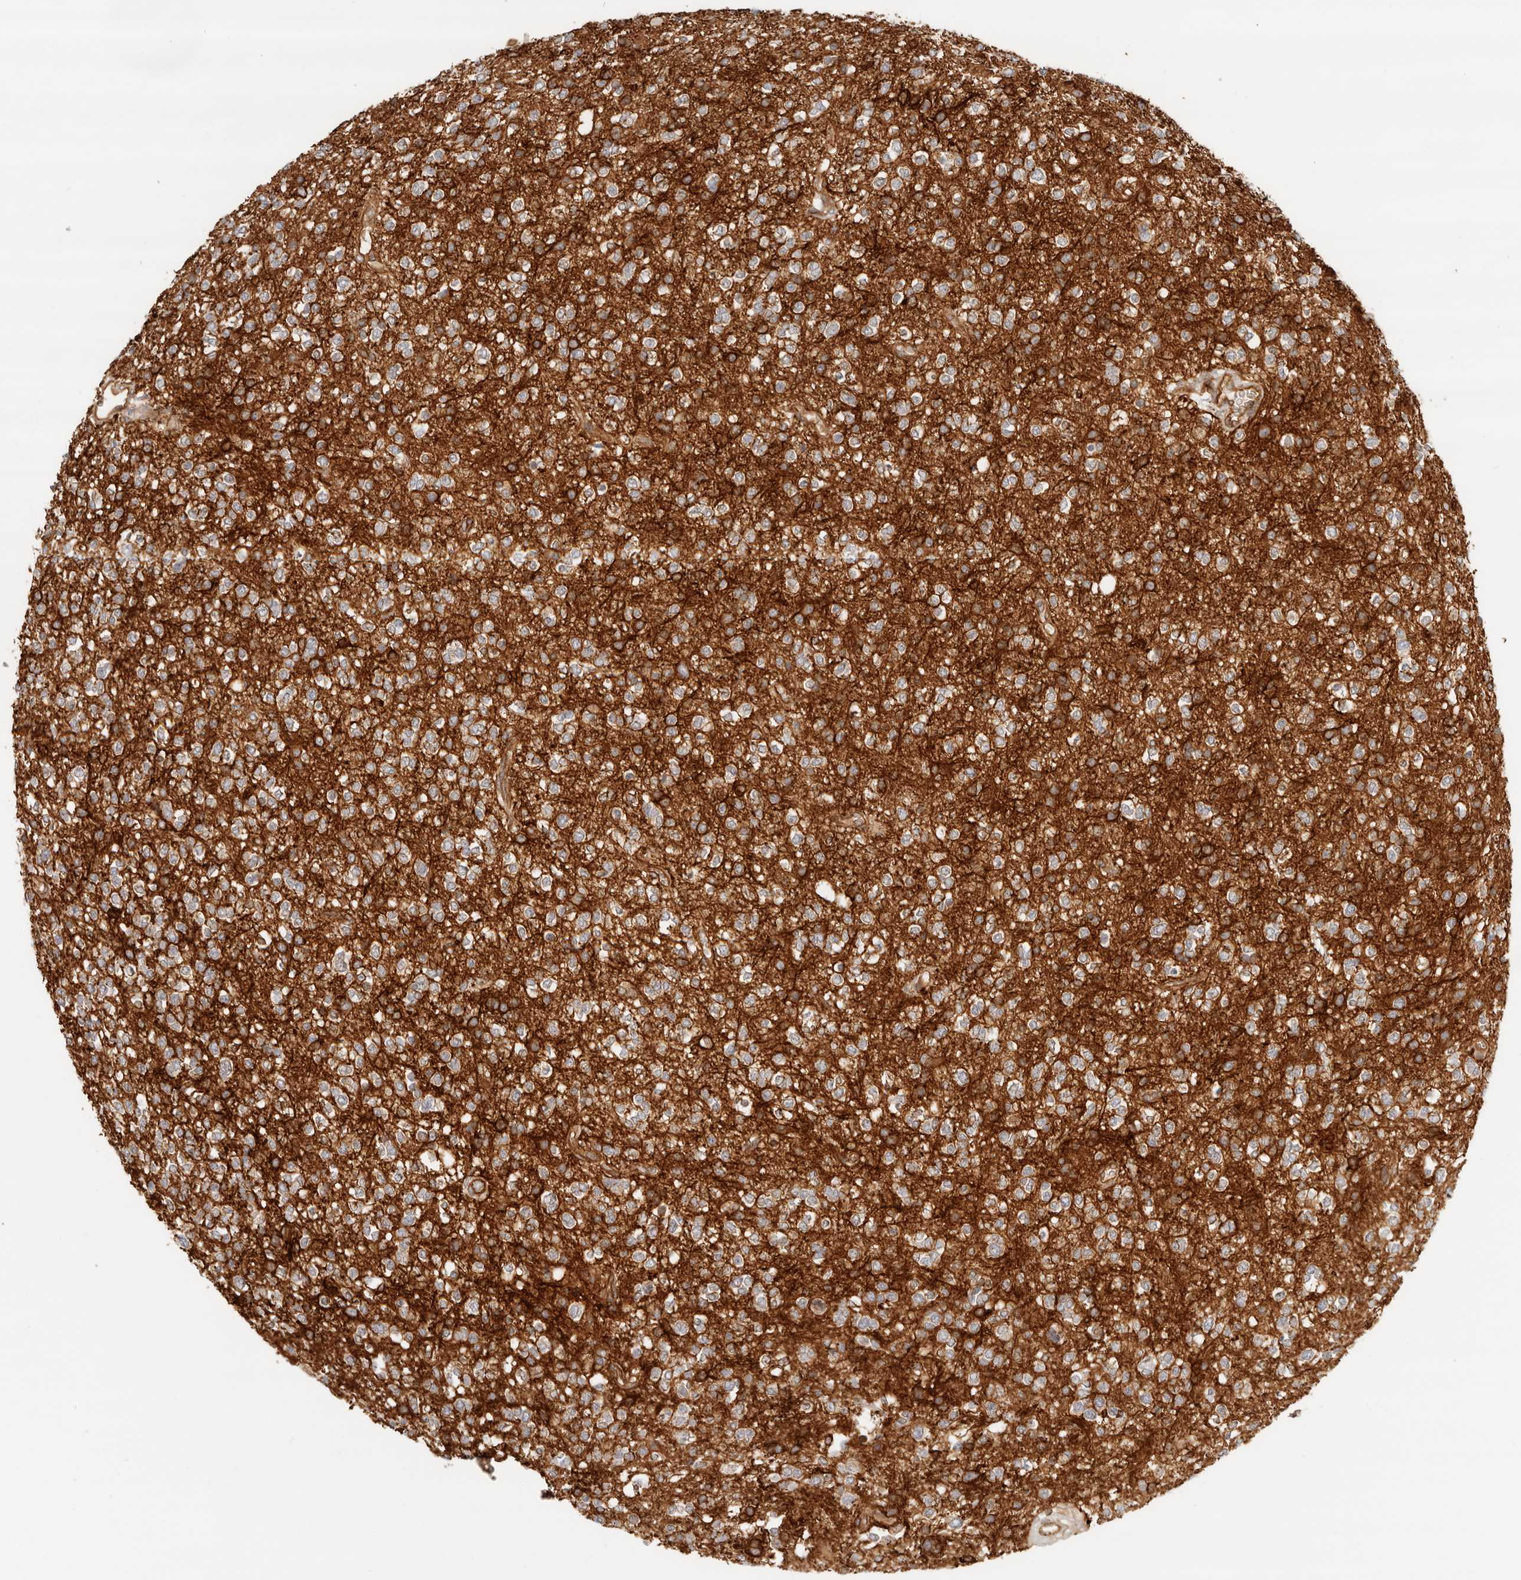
{"staining": {"intensity": "weak", "quantity": "25%-75%", "location": "cytoplasmic/membranous"}, "tissue": "glioma", "cell_type": "Tumor cells", "image_type": "cancer", "snomed": [{"axis": "morphology", "description": "Glioma, malignant, High grade"}, {"axis": "topography", "description": "Brain"}], "caption": "Glioma was stained to show a protein in brown. There is low levels of weak cytoplasmic/membranous staining in about 25%-75% of tumor cells. (DAB IHC, brown staining for protein, blue staining for nuclei).", "gene": "UFSP1", "patient": {"sex": "male", "age": 34}}